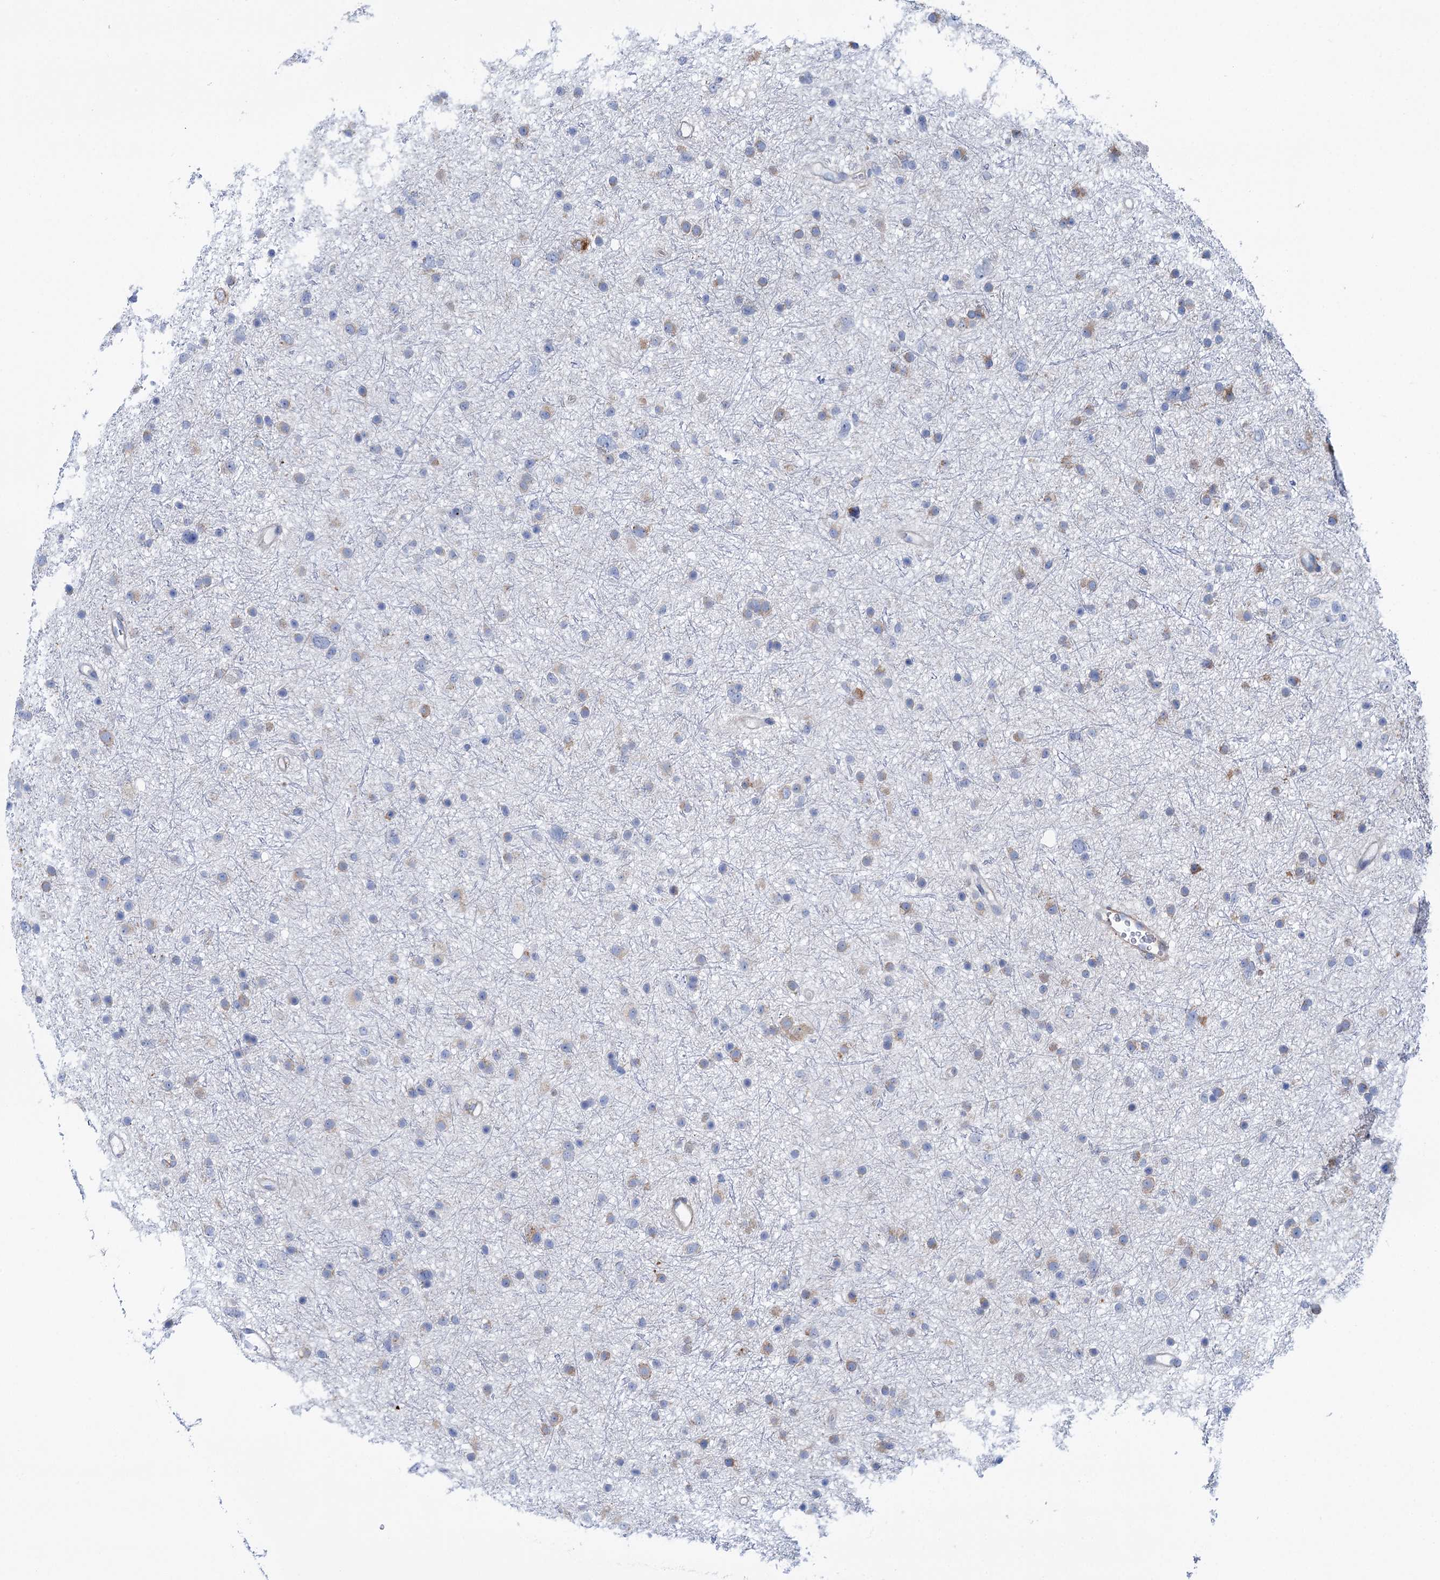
{"staining": {"intensity": "weak", "quantity": "25%-75%", "location": "cytoplasmic/membranous"}, "tissue": "glioma", "cell_type": "Tumor cells", "image_type": "cancer", "snomed": [{"axis": "morphology", "description": "Glioma, malignant, Low grade"}, {"axis": "topography", "description": "Cerebral cortex"}], "caption": "The immunohistochemical stain shows weak cytoplasmic/membranous staining in tumor cells of malignant glioma (low-grade) tissue. The staining was performed using DAB, with brown indicating positive protein expression. Nuclei are stained blue with hematoxylin.", "gene": "SHE", "patient": {"sex": "female", "age": 39}}